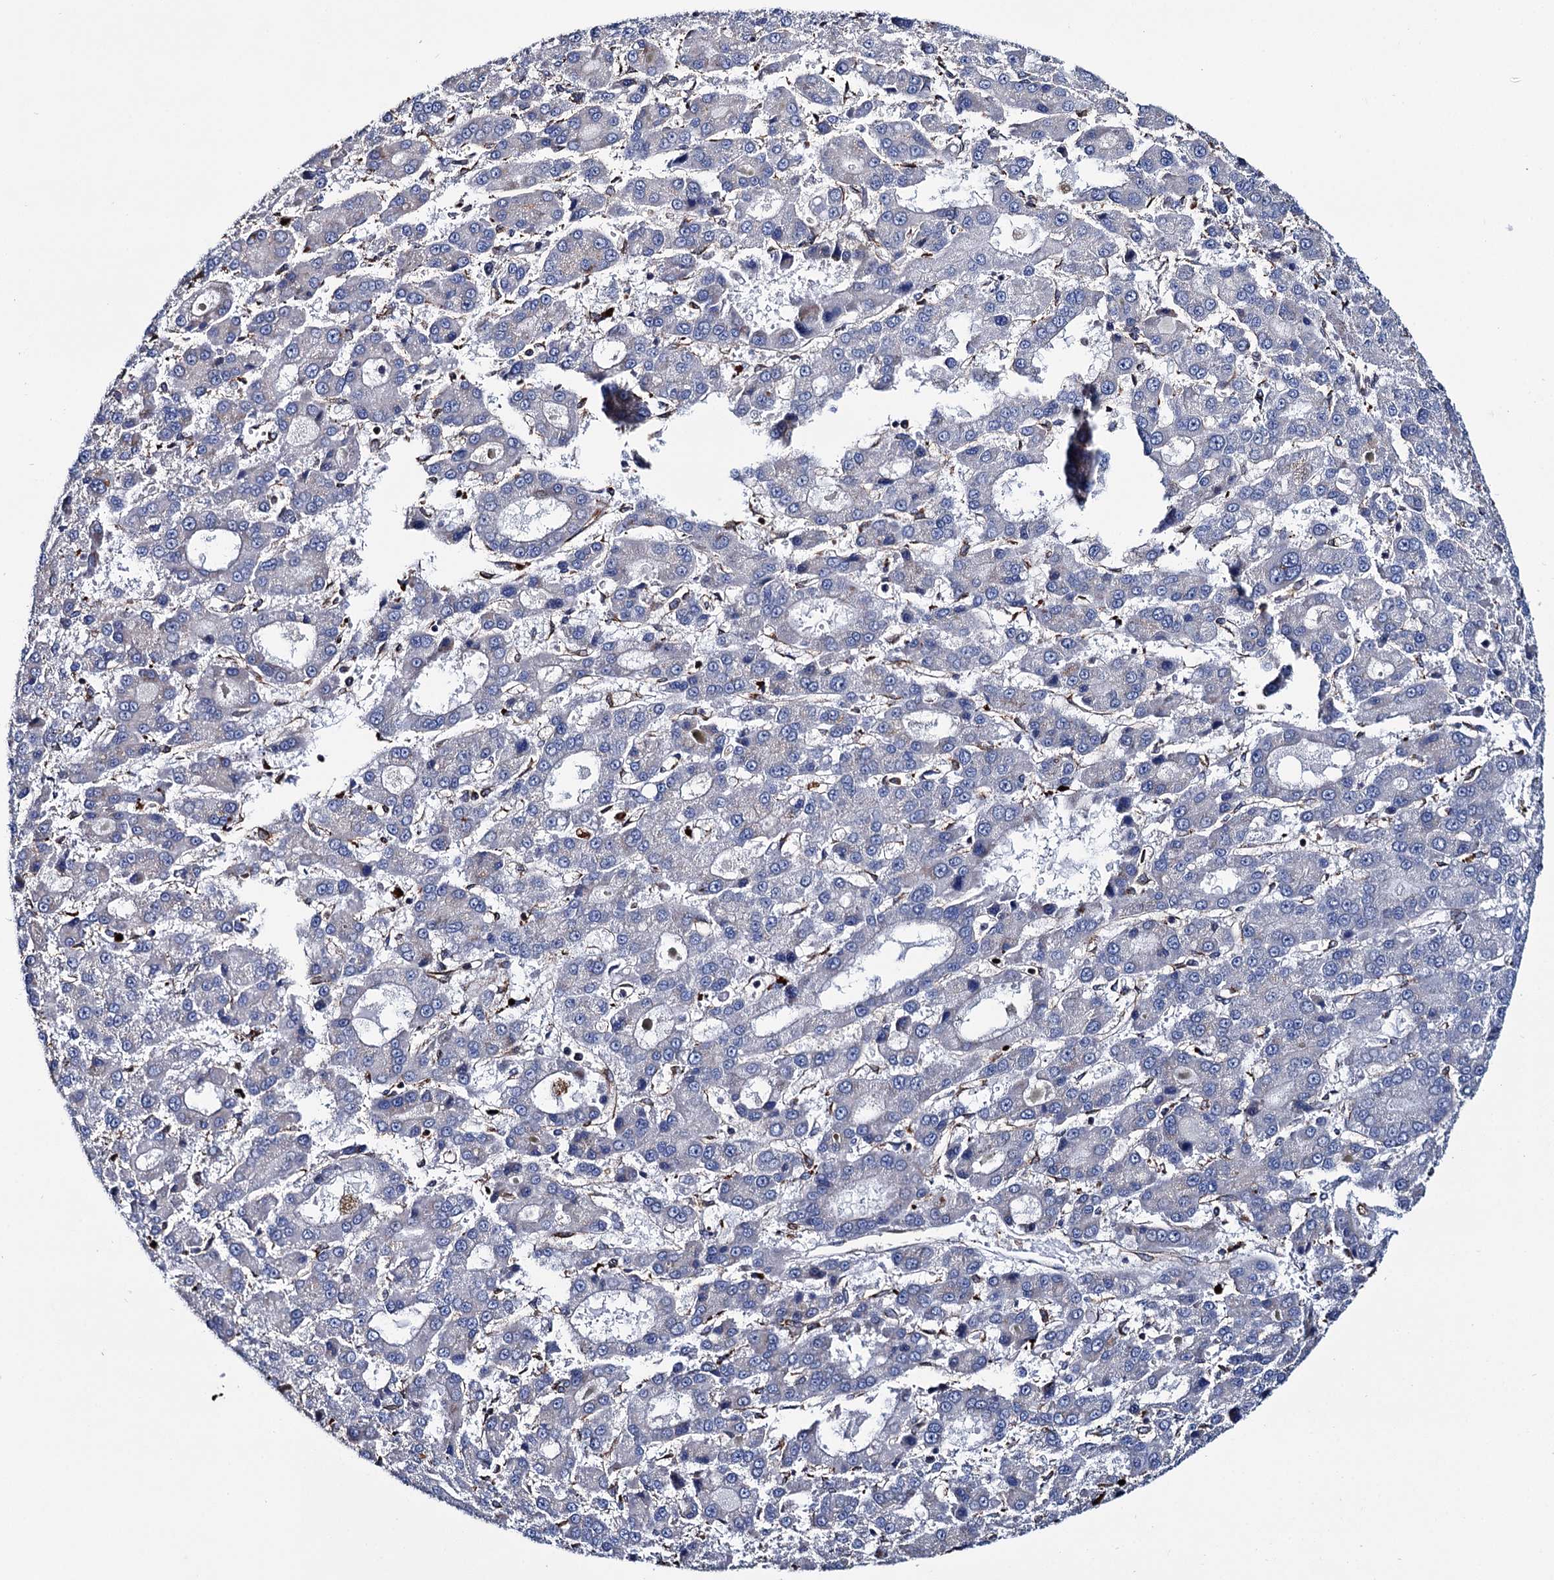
{"staining": {"intensity": "negative", "quantity": "none", "location": "none"}, "tissue": "liver cancer", "cell_type": "Tumor cells", "image_type": "cancer", "snomed": [{"axis": "morphology", "description": "Carcinoma, Hepatocellular, NOS"}, {"axis": "topography", "description": "Liver"}], "caption": "Liver hepatocellular carcinoma stained for a protein using immunohistochemistry displays no positivity tumor cells.", "gene": "SCPEP1", "patient": {"sex": "male", "age": 70}}